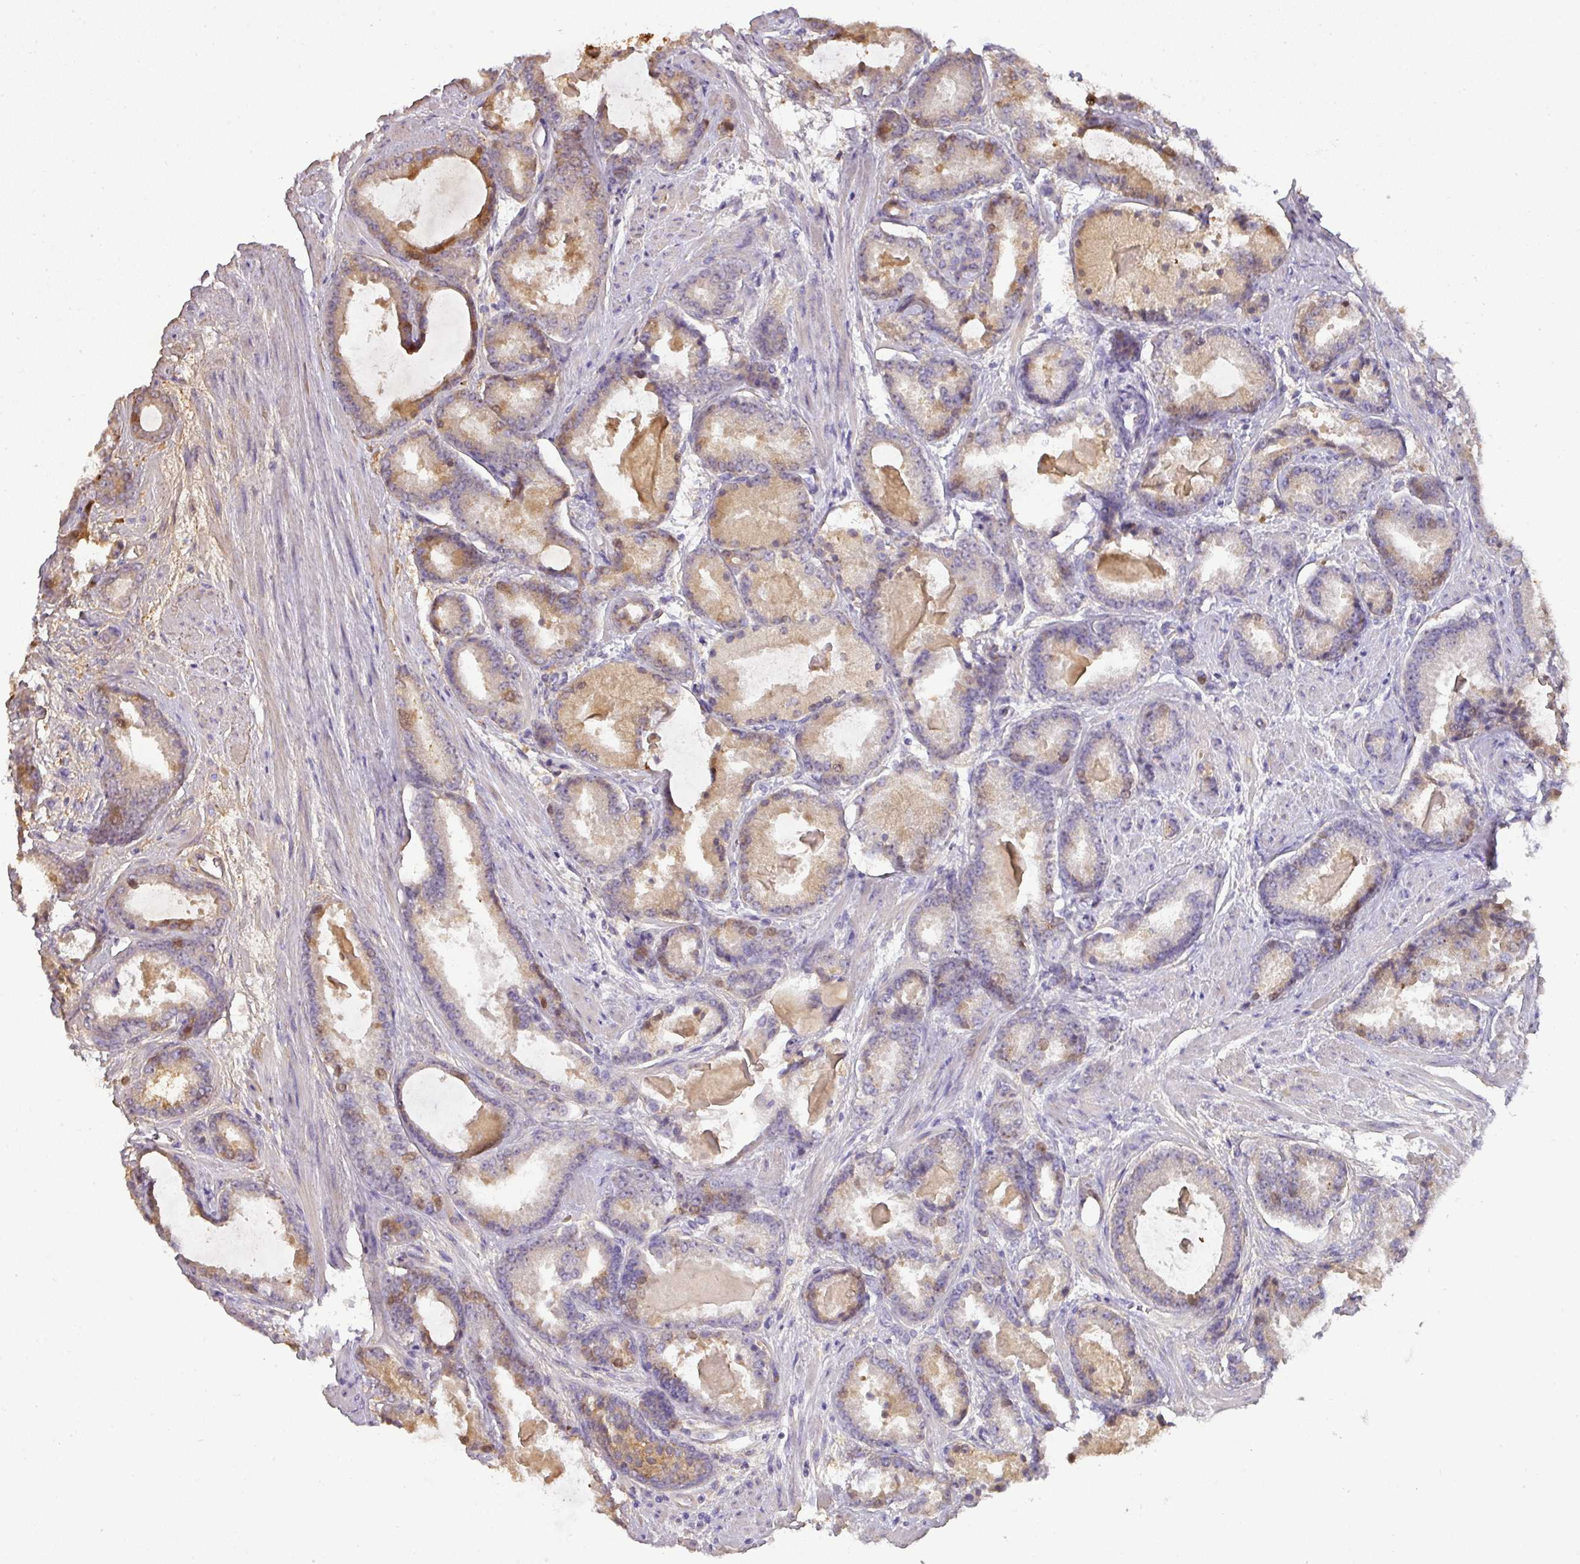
{"staining": {"intensity": "moderate", "quantity": "25%-75%", "location": "cytoplasmic/membranous"}, "tissue": "prostate cancer", "cell_type": "Tumor cells", "image_type": "cancer", "snomed": [{"axis": "morphology", "description": "Adenocarcinoma, Low grade"}, {"axis": "topography", "description": "Prostate"}], "caption": "Human prostate cancer stained with a brown dye exhibits moderate cytoplasmic/membranous positive positivity in about 25%-75% of tumor cells.", "gene": "CCZ1", "patient": {"sex": "male", "age": 62}}